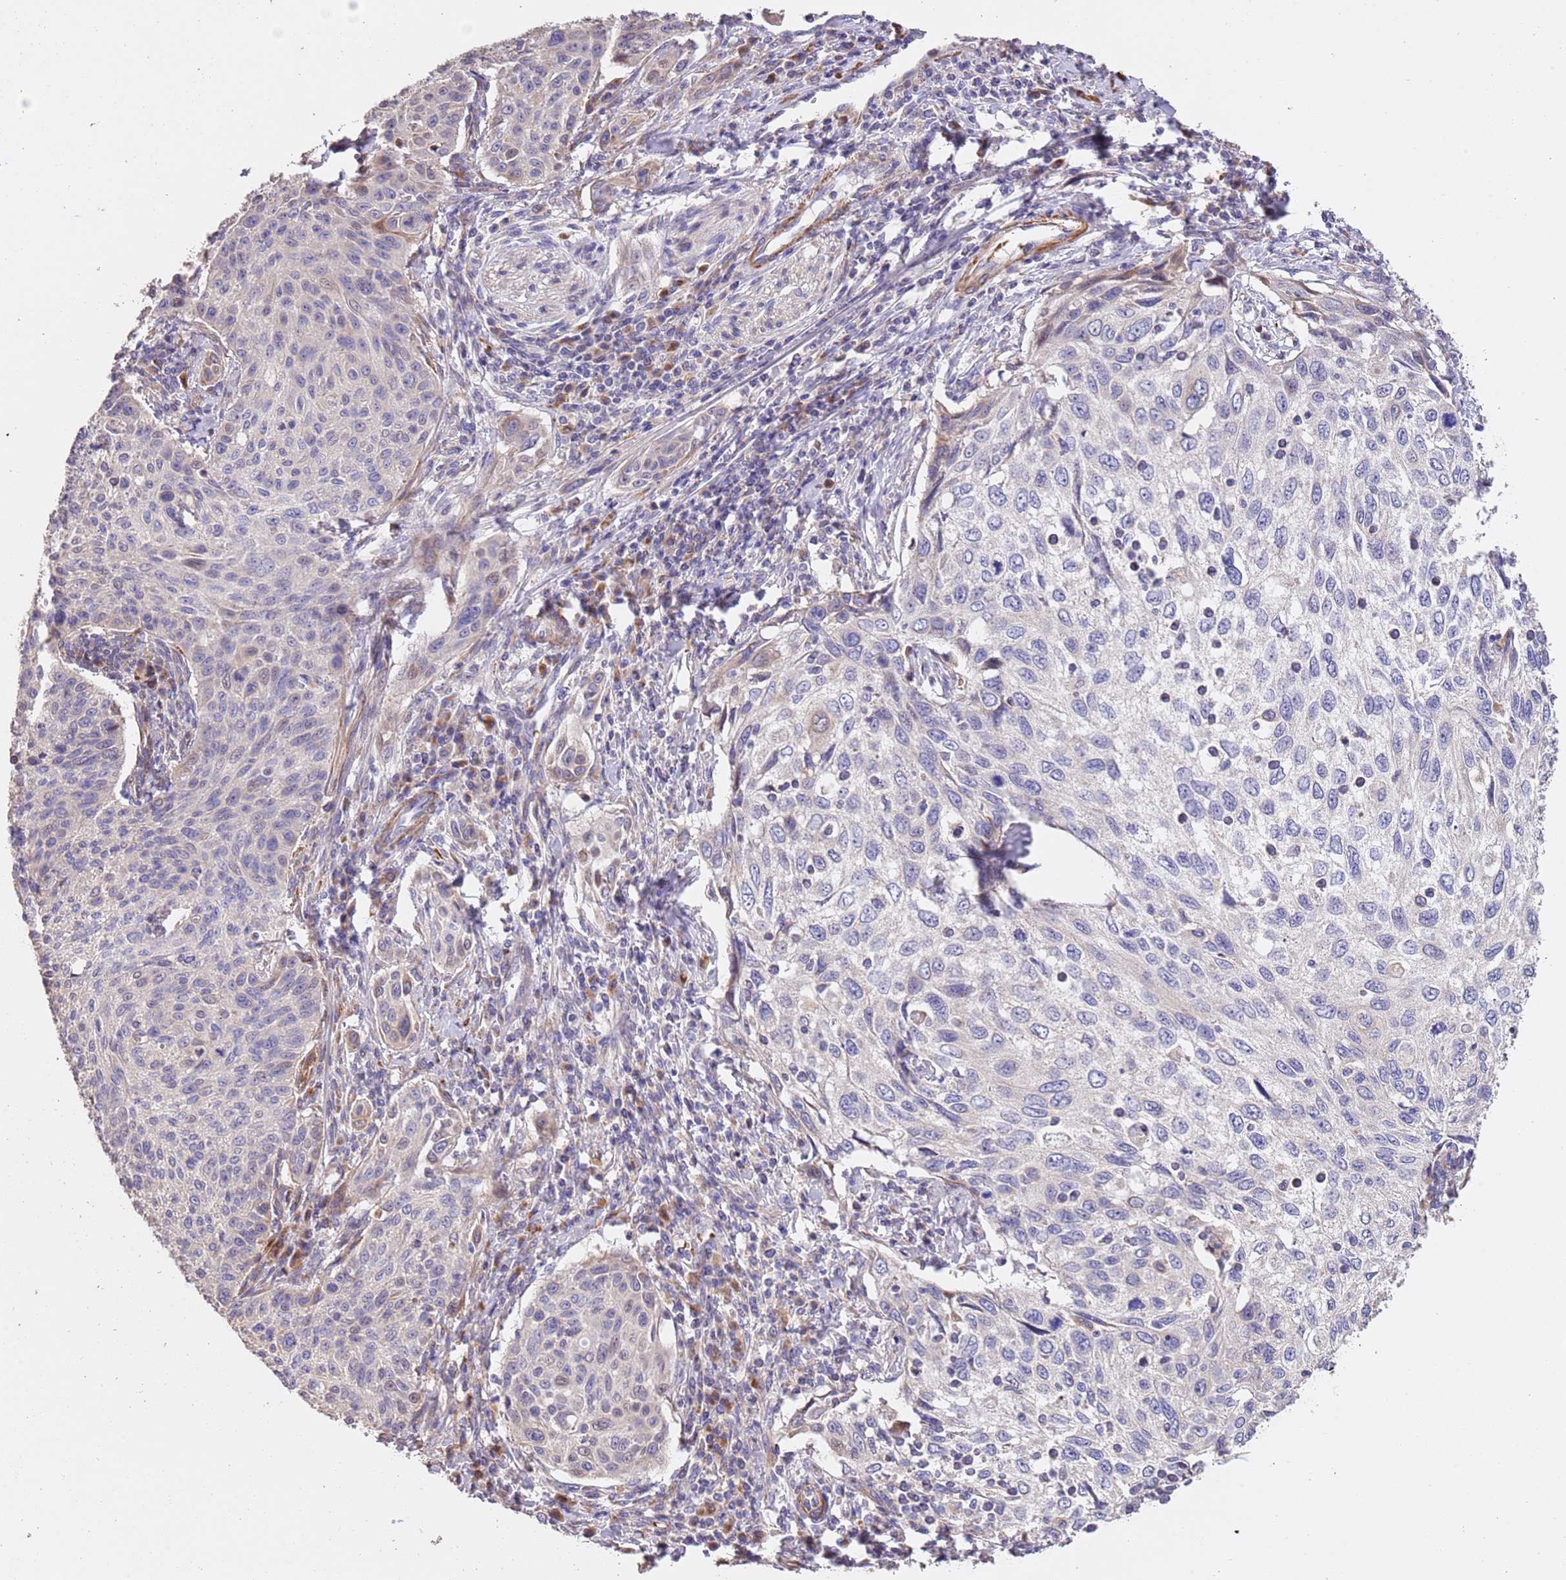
{"staining": {"intensity": "negative", "quantity": "none", "location": "none"}, "tissue": "cervical cancer", "cell_type": "Tumor cells", "image_type": "cancer", "snomed": [{"axis": "morphology", "description": "Squamous cell carcinoma, NOS"}, {"axis": "topography", "description": "Cervix"}], "caption": "This is a photomicrograph of immunohistochemistry (IHC) staining of cervical squamous cell carcinoma, which shows no expression in tumor cells.", "gene": "PIGA", "patient": {"sex": "female", "age": 70}}